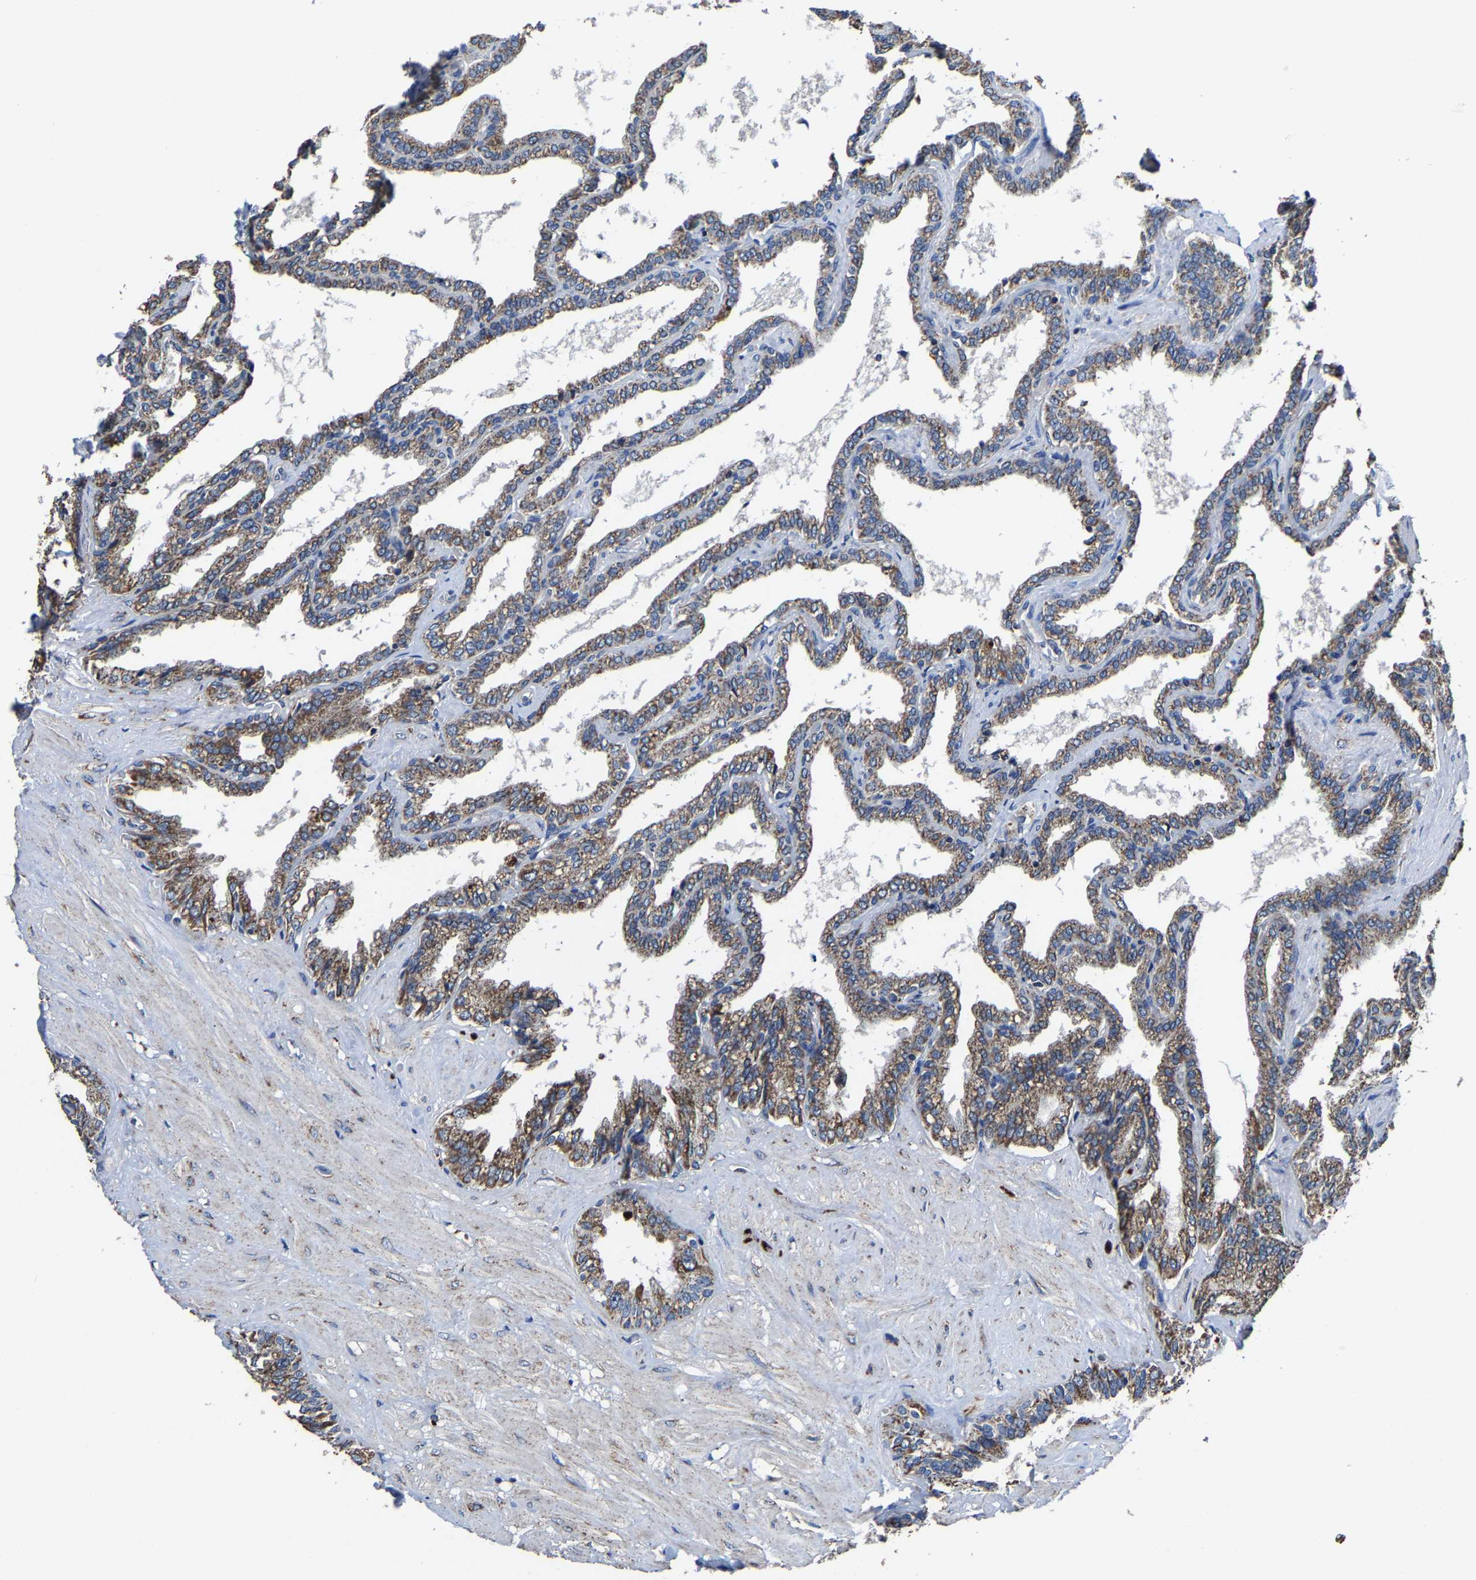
{"staining": {"intensity": "moderate", "quantity": ">75%", "location": "cytoplasmic/membranous"}, "tissue": "seminal vesicle", "cell_type": "Glandular cells", "image_type": "normal", "snomed": [{"axis": "morphology", "description": "Normal tissue, NOS"}, {"axis": "topography", "description": "Seminal veicle"}], "caption": "A brown stain shows moderate cytoplasmic/membranous staining of a protein in glandular cells of unremarkable human seminal vesicle.", "gene": "ZCCHC7", "patient": {"sex": "male", "age": 46}}